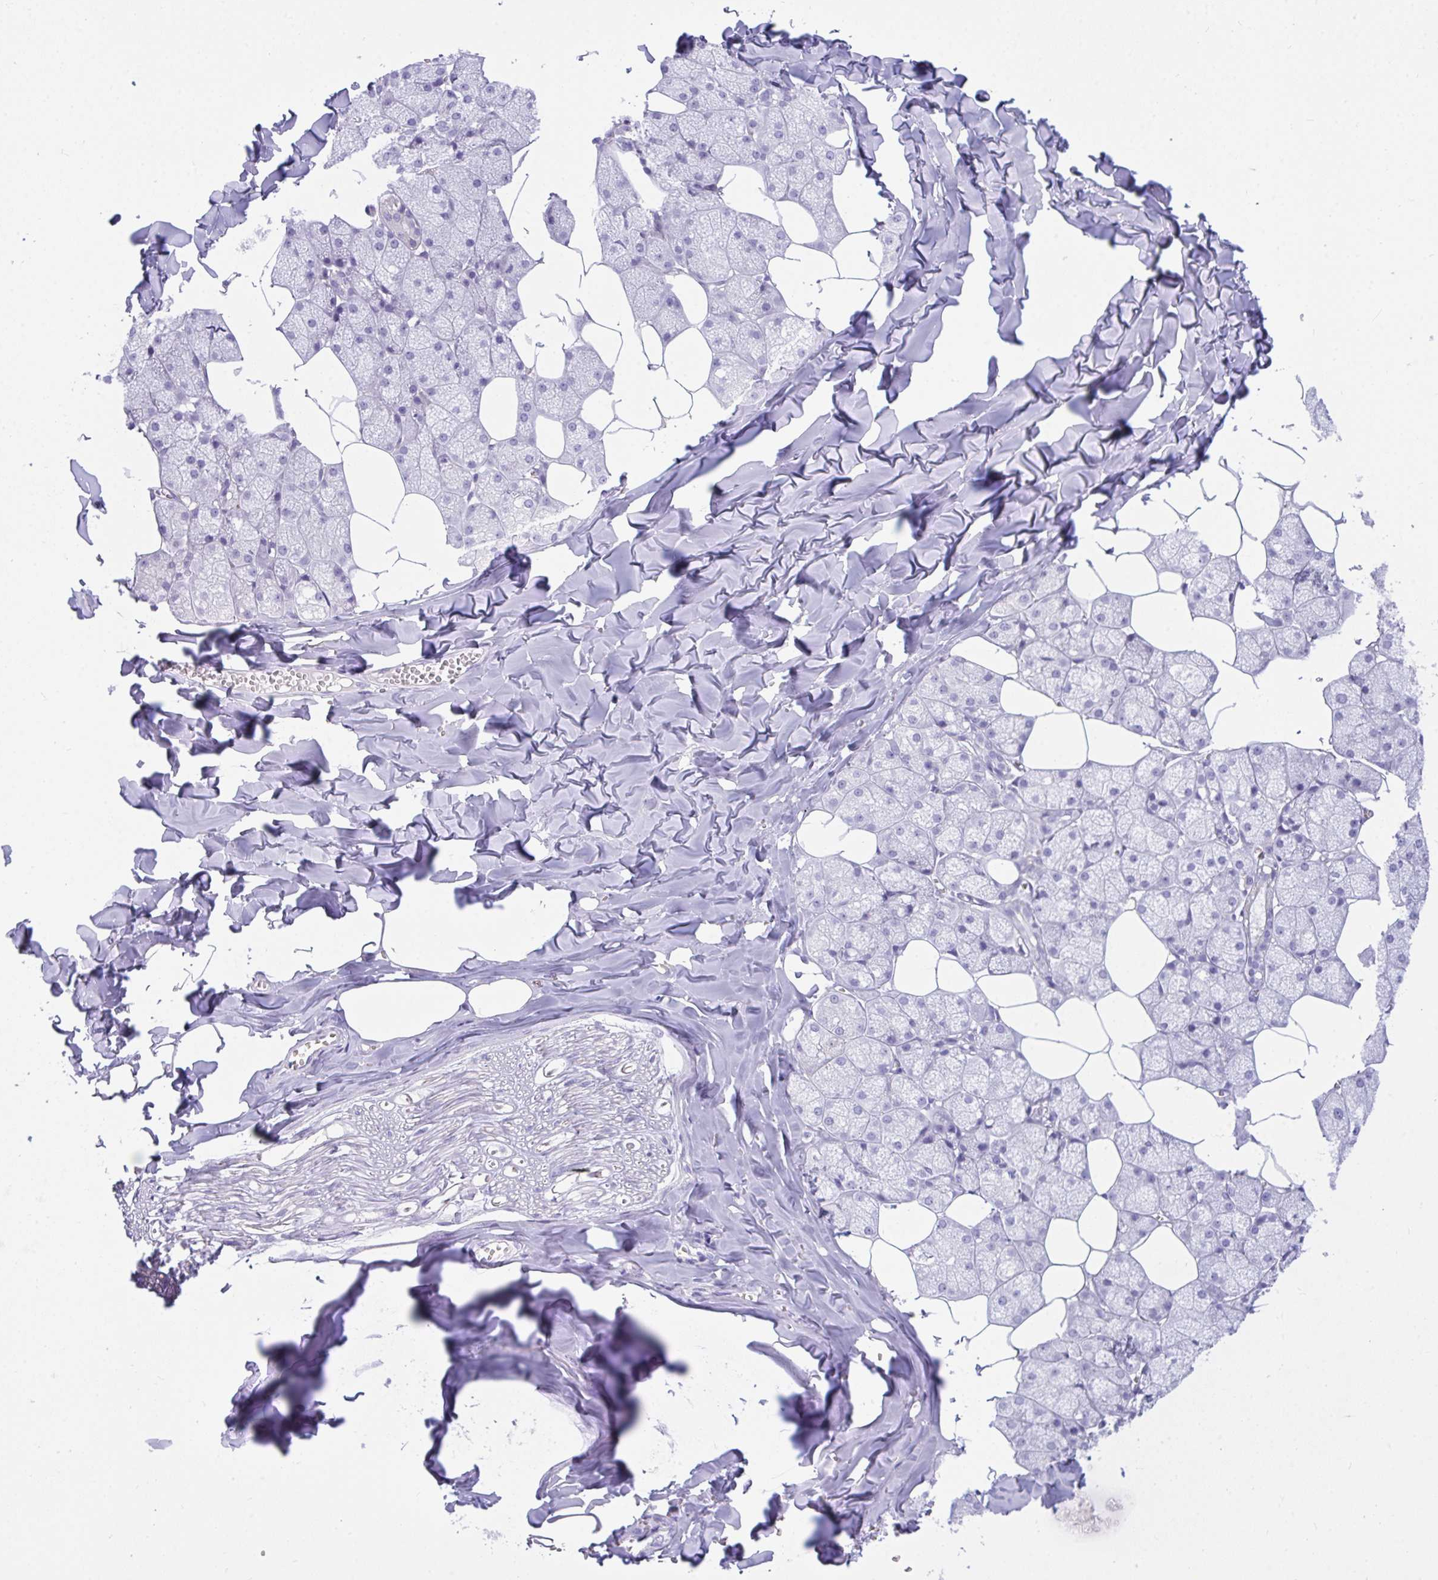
{"staining": {"intensity": "moderate", "quantity": "<25%", "location": "cytoplasmic/membranous"}, "tissue": "salivary gland", "cell_type": "Glandular cells", "image_type": "normal", "snomed": [{"axis": "morphology", "description": "Normal tissue, NOS"}, {"axis": "topography", "description": "Salivary gland"}, {"axis": "topography", "description": "Peripheral nerve tissue"}], "caption": "This photomicrograph exhibits benign salivary gland stained with immunohistochemistry to label a protein in brown. The cytoplasmic/membranous of glandular cells show moderate positivity for the protein. Nuclei are counter-stained blue.", "gene": "SEMA6B", "patient": {"sex": "male", "age": 38}}